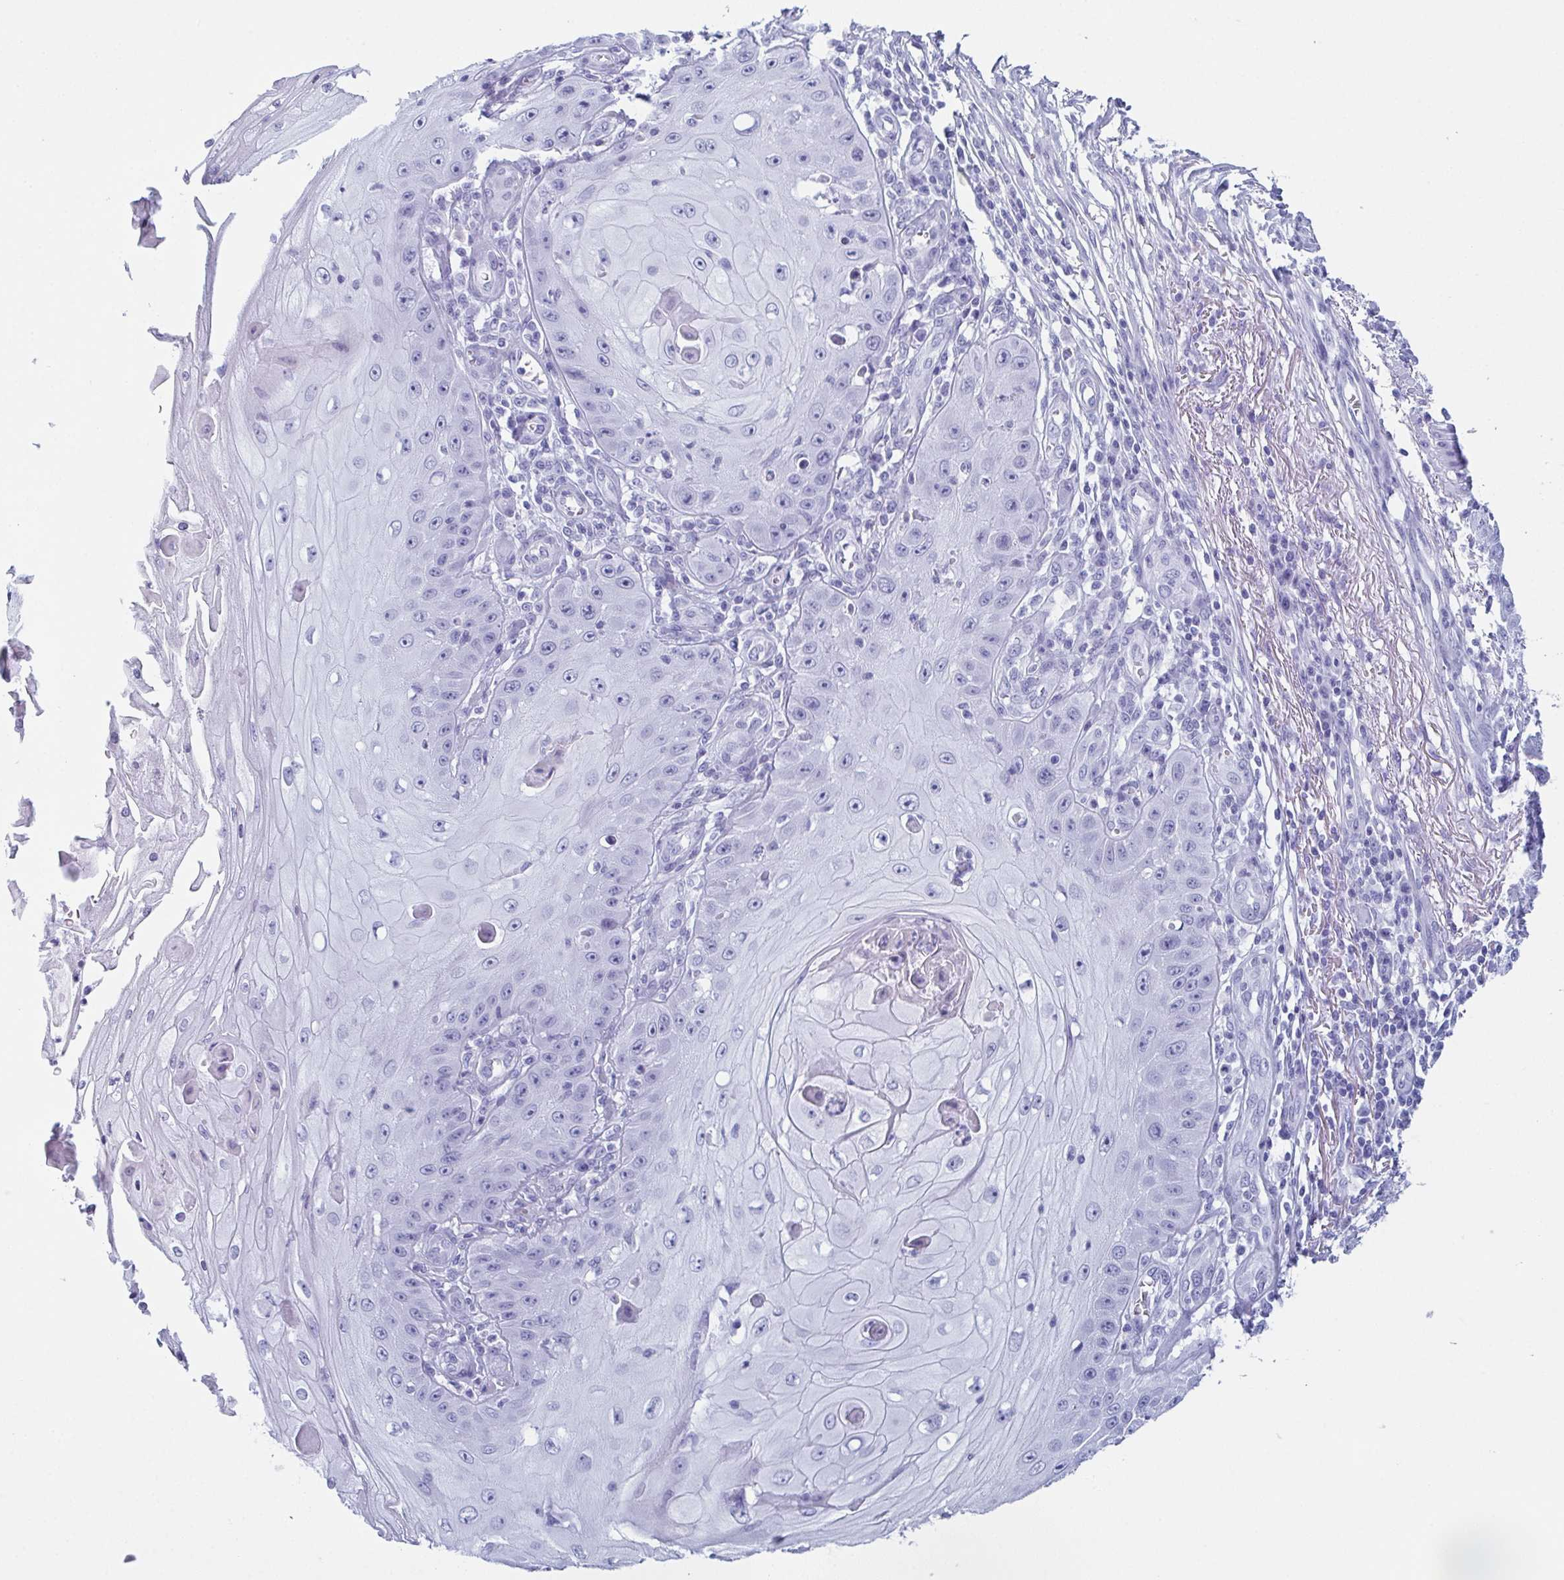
{"staining": {"intensity": "negative", "quantity": "none", "location": "none"}, "tissue": "skin cancer", "cell_type": "Tumor cells", "image_type": "cancer", "snomed": [{"axis": "morphology", "description": "Squamous cell carcinoma, NOS"}, {"axis": "topography", "description": "Skin"}], "caption": "DAB (3,3'-diaminobenzidine) immunohistochemical staining of human skin squamous cell carcinoma shows no significant staining in tumor cells.", "gene": "ENKUR", "patient": {"sex": "male", "age": 70}}